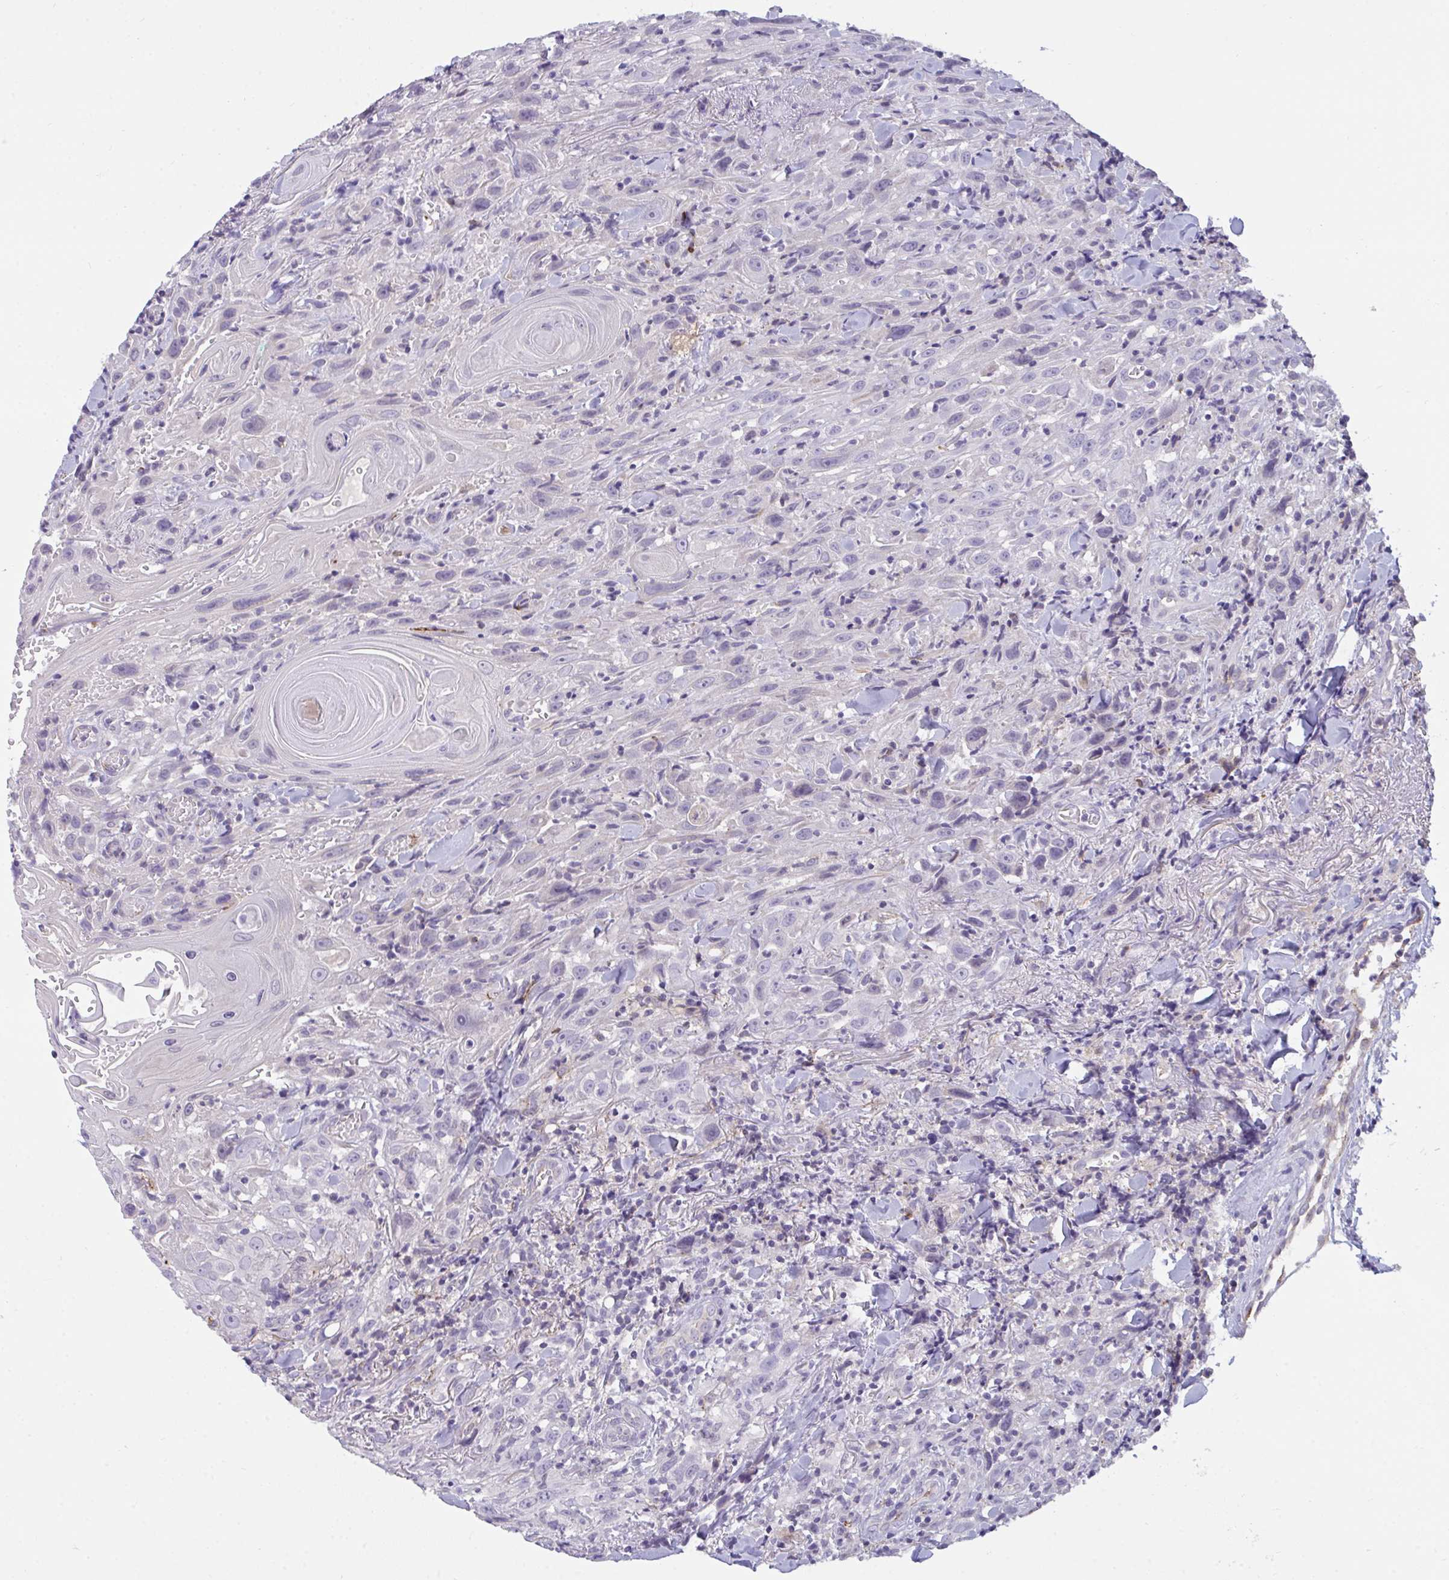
{"staining": {"intensity": "negative", "quantity": "none", "location": "none"}, "tissue": "head and neck cancer", "cell_type": "Tumor cells", "image_type": "cancer", "snomed": [{"axis": "morphology", "description": "Squamous cell carcinoma, NOS"}, {"axis": "topography", "description": "Head-Neck"}], "caption": "IHC photomicrograph of neoplastic tissue: squamous cell carcinoma (head and neck) stained with DAB (3,3'-diaminobenzidine) displays no significant protein staining in tumor cells. Brightfield microscopy of IHC stained with DAB (3,3'-diaminobenzidine) (brown) and hematoxylin (blue), captured at high magnification.", "gene": "SEMA6B", "patient": {"sex": "female", "age": 95}}